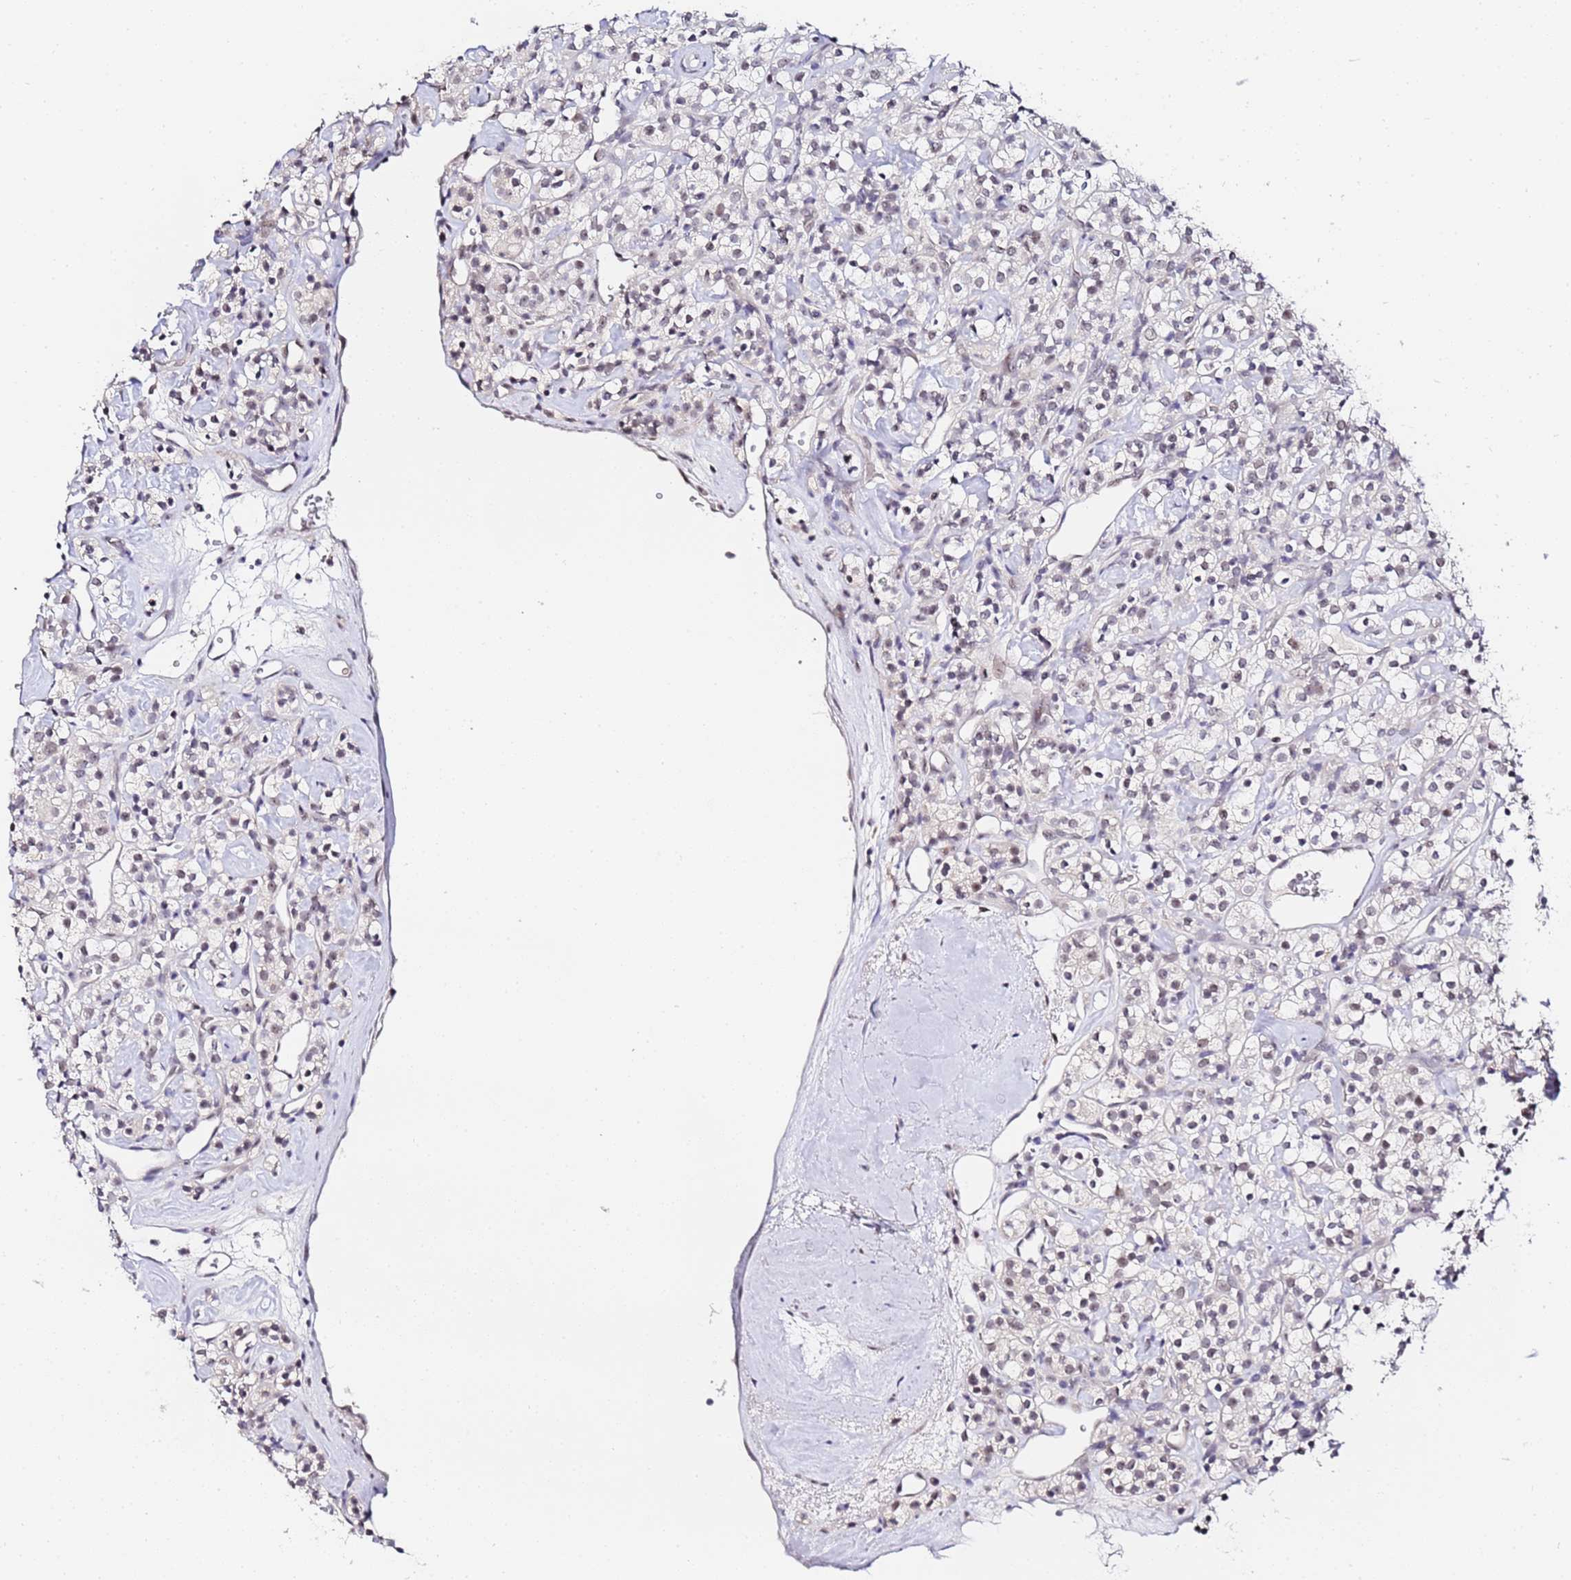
{"staining": {"intensity": "weak", "quantity": "25%-75%", "location": "nuclear"}, "tissue": "renal cancer", "cell_type": "Tumor cells", "image_type": "cancer", "snomed": [{"axis": "morphology", "description": "Adenocarcinoma, NOS"}, {"axis": "topography", "description": "Kidney"}], "caption": "Immunohistochemistry (DAB (3,3'-diaminobenzidine)) staining of renal adenocarcinoma reveals weak nuclear protein positivity in about 25%-75% of tumor cells.", "gene": "LSM3", "patient": {"sex": "male", "age": 77}}